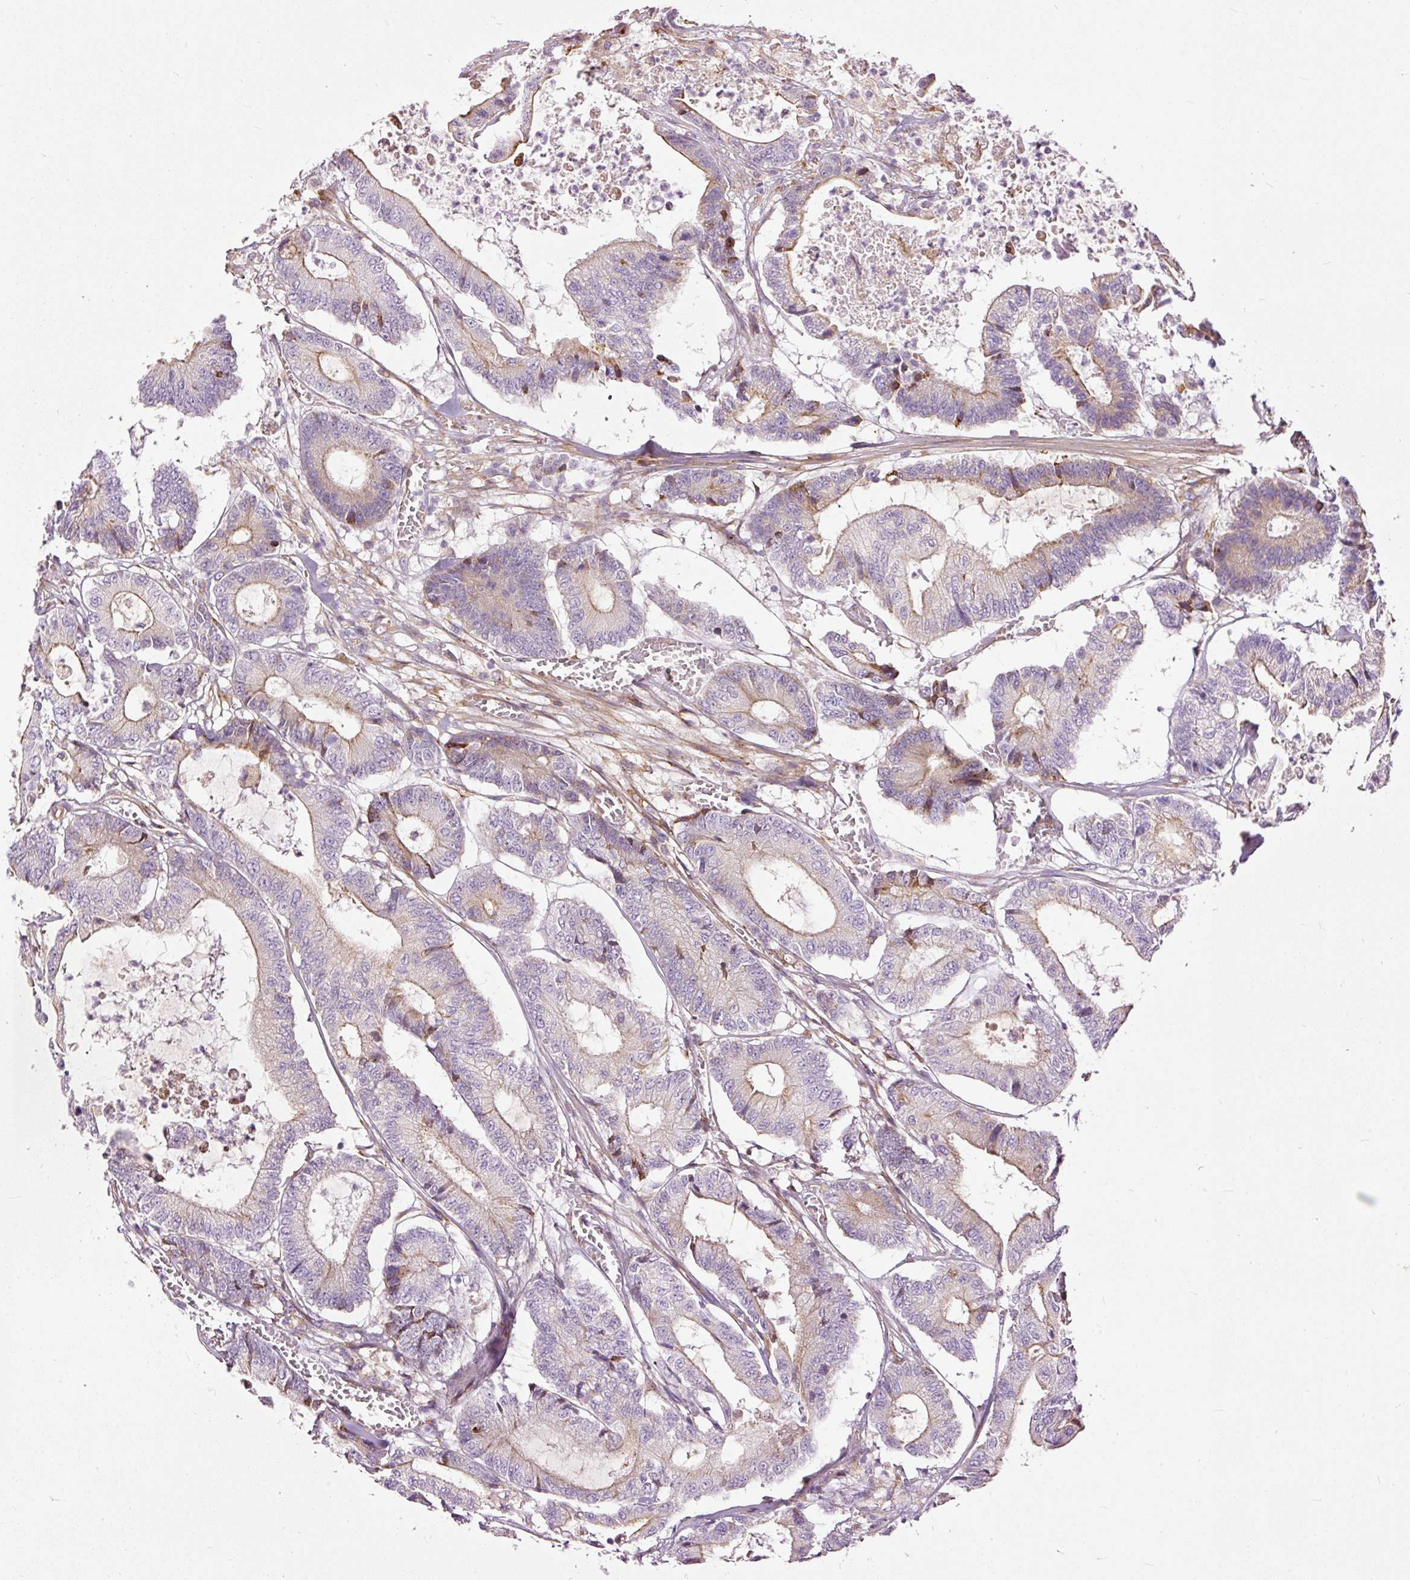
{"staining": {"intensity": "moderate", "quantity": "25%-75%", "location": "cytoplasmic/membranous"}, "tissue": "colorectal cancer", "cell_type": "Tumor cells", "image_type": "cancer", "snomed": [{"axis": "morphology", "description": "Adenocarcinoma, NOS"}, {"axis": "topography", "description": "Colon"}], "caption": "Adenocarcinoma (colorectal) stained for a protein (brown) shows moderate cytoplasmic/membranous positive positivity in about 25%-75% of tumor cells.", "gene": "PAQR9", "patient": {"sex": "female", "age": 84}}